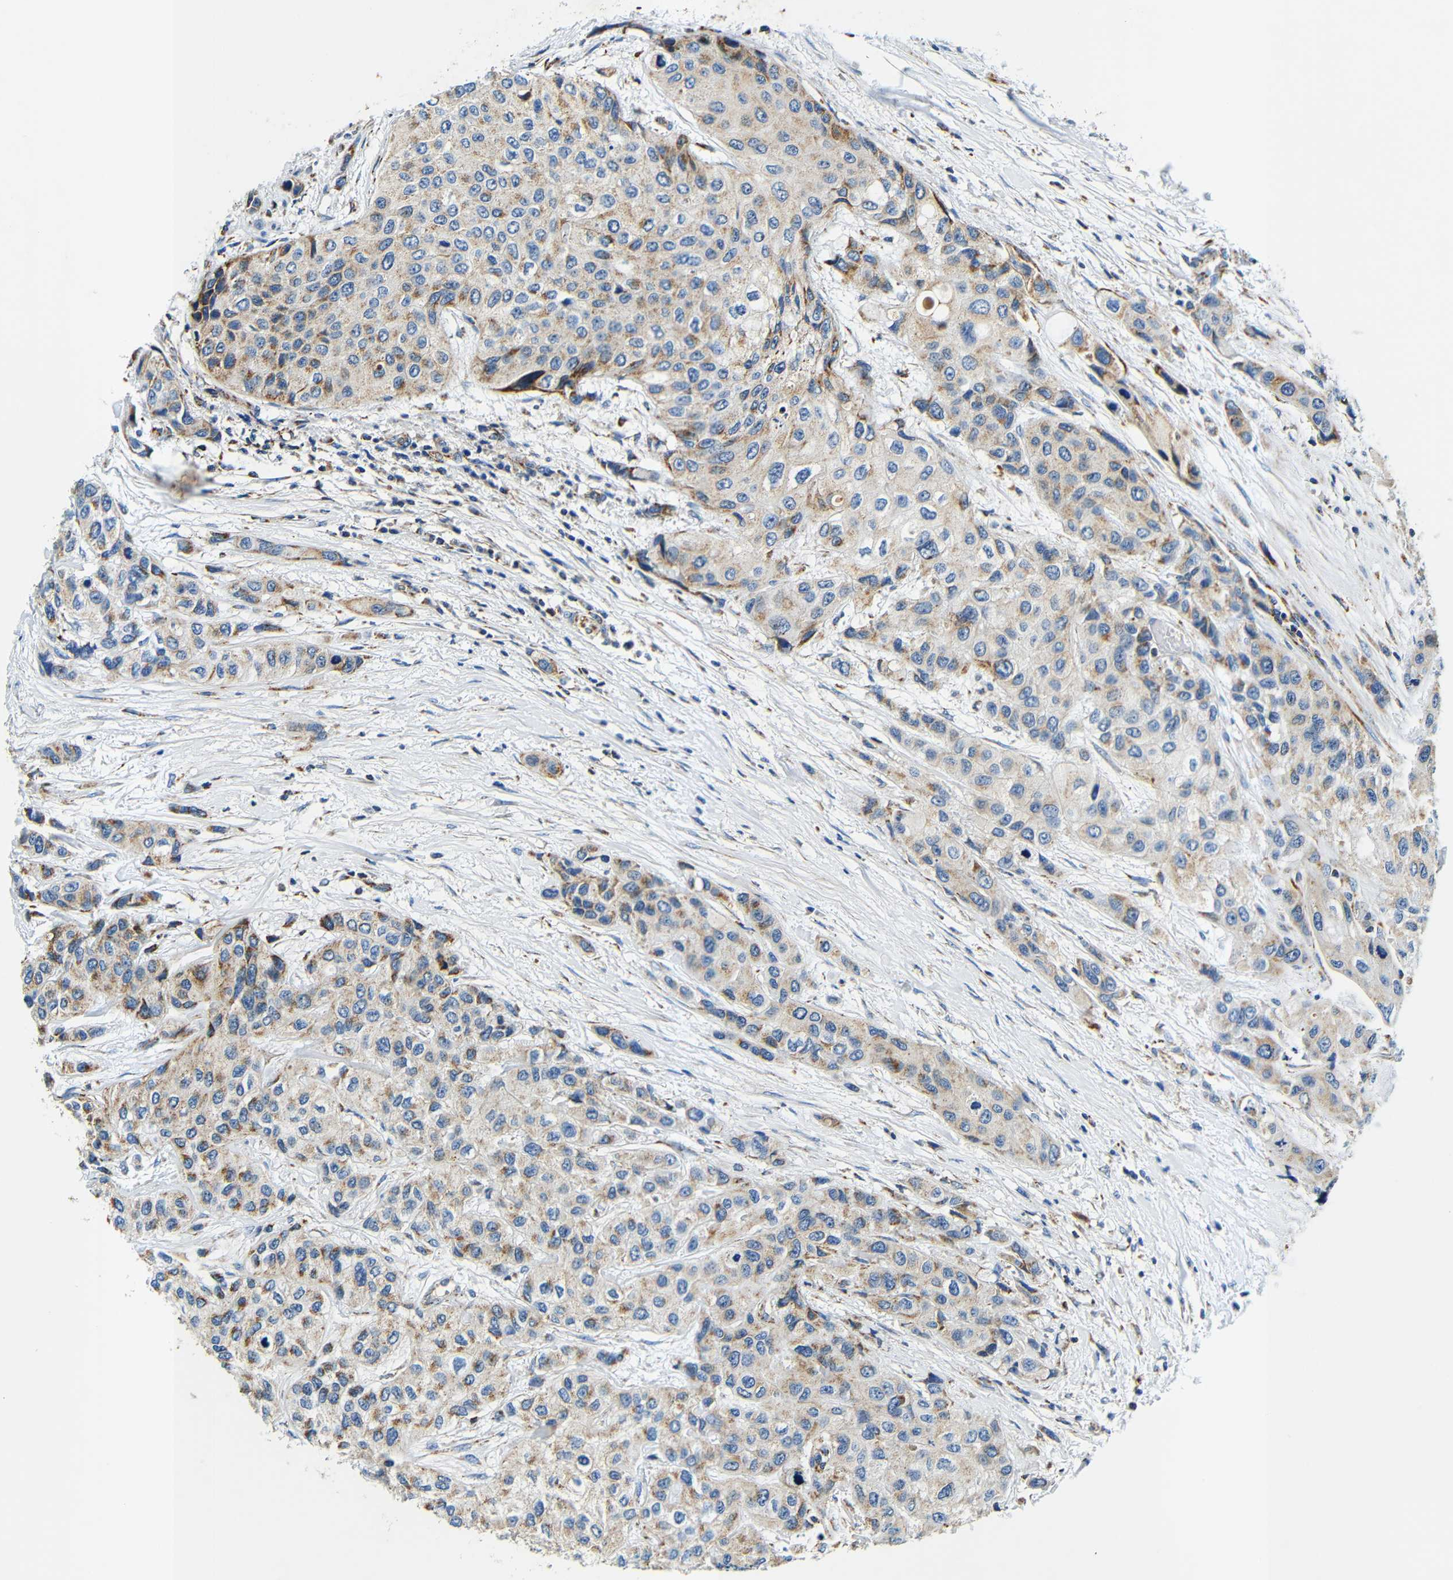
{"staining": {"intensity": "weak", "quantity": "25%-75%", "location": "cytoplasmic/membranous"}, "tissue": "urothelial cancer", "cell_type": "Tumor cells", "image_type": "cancer", "snomed": [{"axis": "morphology", "description": "Urothelial carcinoma, High grade"}, {"axis": "topography", "description": "Urinary bladder"}], "caption": "Urothelial cancer was stained to show a protein in brown. There is low levels of weak cytoplasmic/membranous positivity in about 25%-75% of tumor cells.", "gene": "GALNT18", "patient": {"sex": "female", "age": 56}}